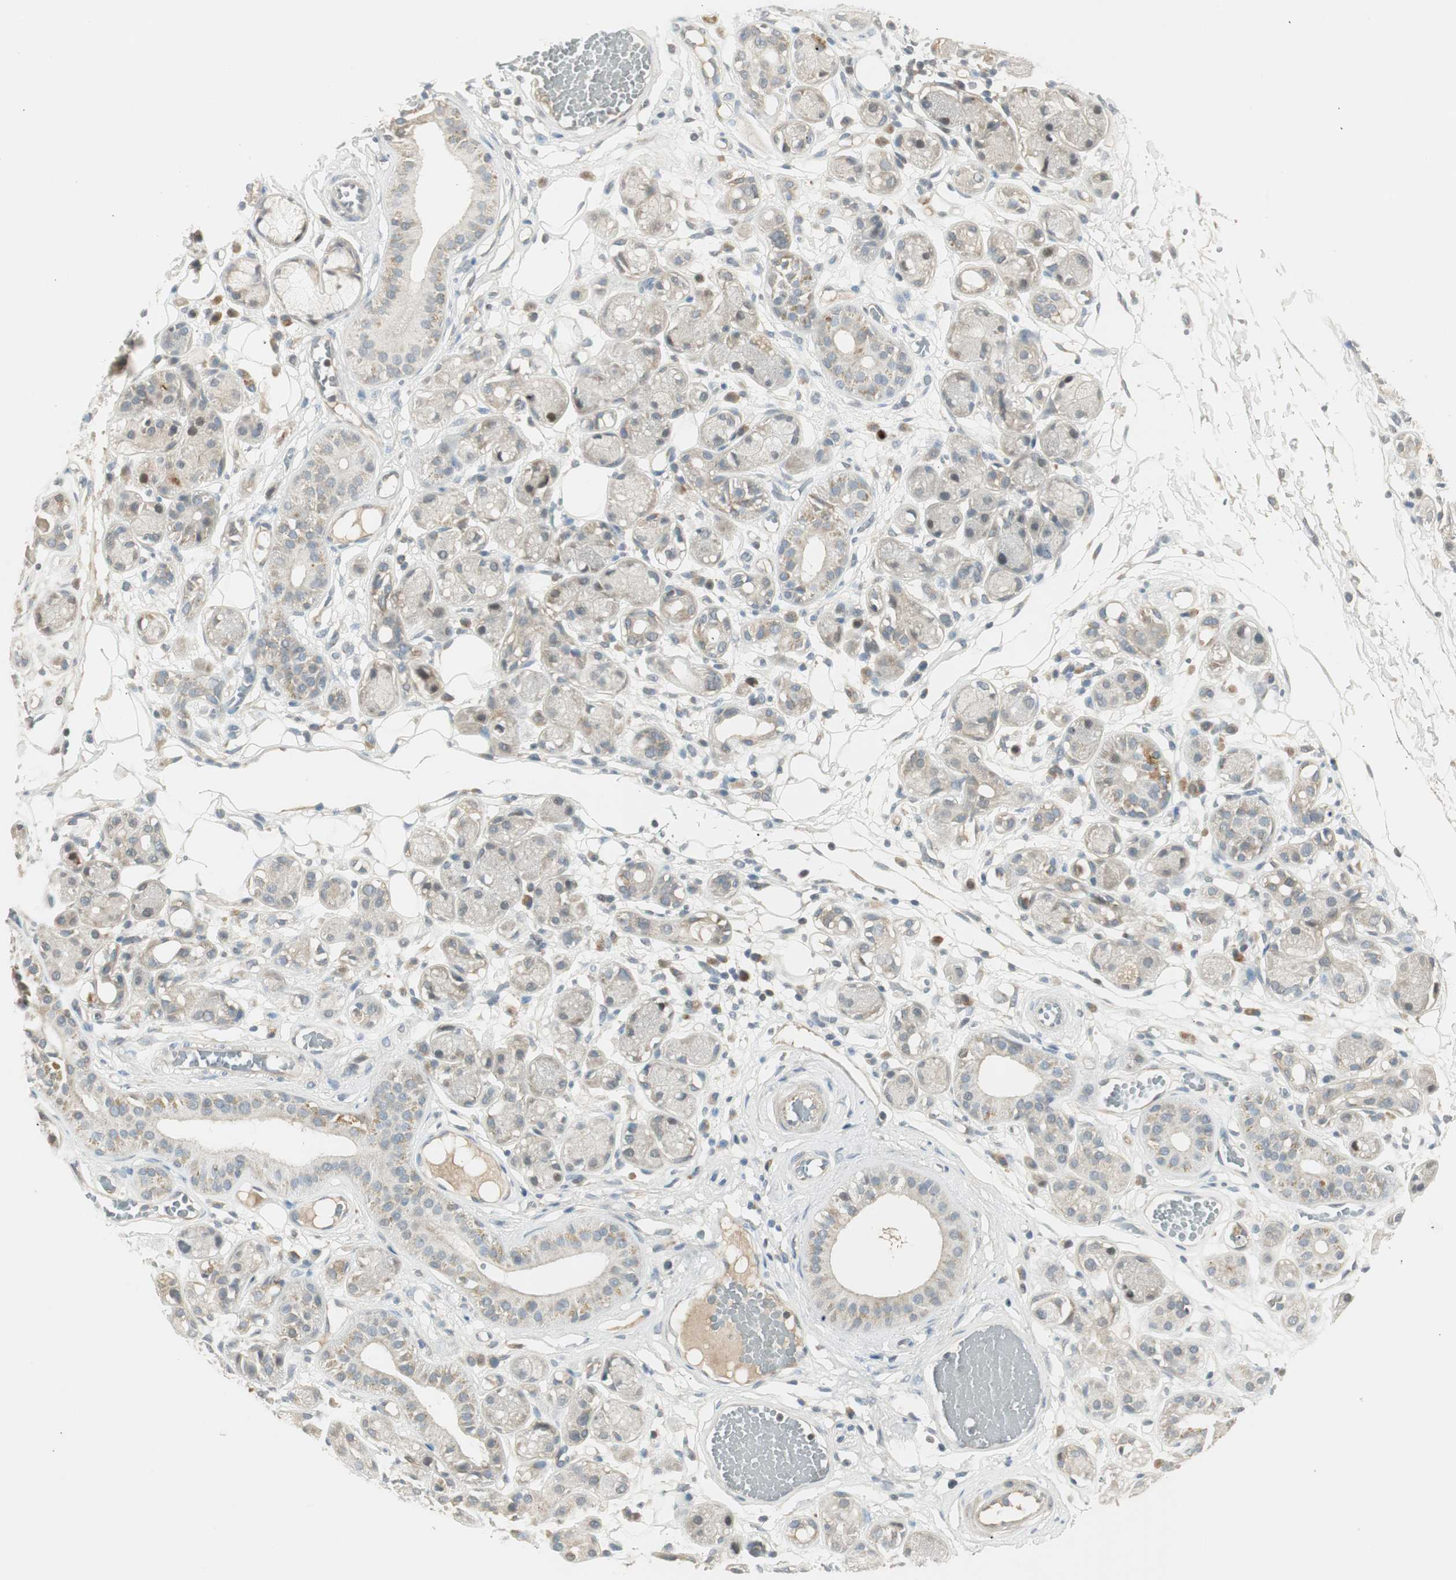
{"staining": {"intensity": "weak", "quantity": "25%-75%", "location": "cytoplasmic/membranous"}, "tissue": "adipose tissue", "cell_type": "Adipocytes", "image_type": "normal", "snomed": [{"axis": "morphology", "description": "Normal tissue, NOS"}, {"axis": "morphology", "description": "Inflammation, NOS"}, {"axis": "topography", "description": "Vascular tissue"}, {"axis": "topography", "description": "Salivary gland"}], "caption": "Immunohistochemical staining of benign adipose tissue demonstrates 25%-75% levels of weak cytoplasmic/membranous protein positivity in approximately 25%-75% of adipocytes.", "gene": "PCDHB15", "patient": {"sex": "female", "age": 75}}